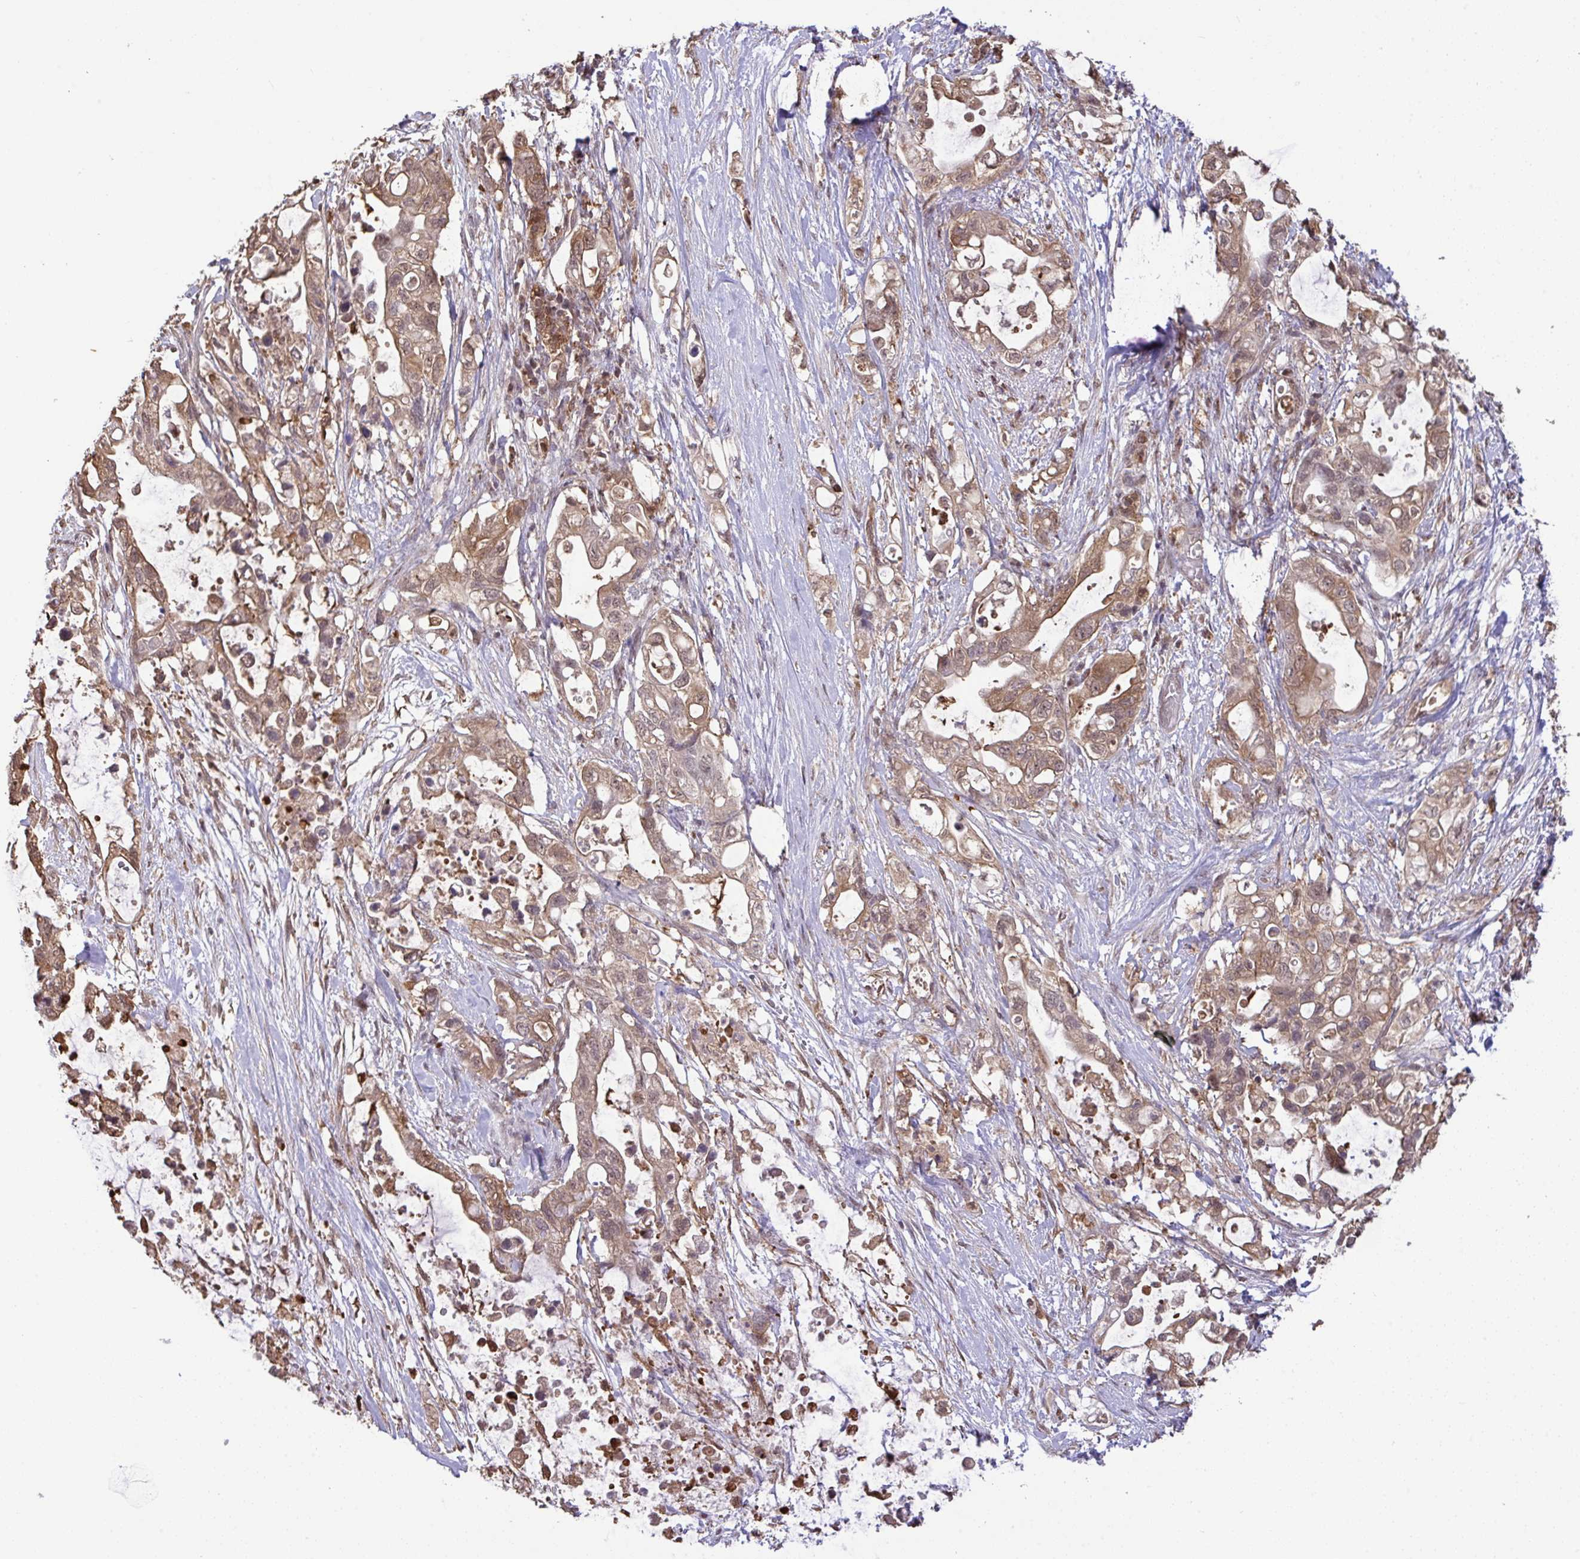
{"staining": {"intensity": "moderate", "quantity": ">75%", "location": "cytoplasmic/membranous,nuclear"}, "tissue": "pancreatic cancer", "cell_type": "Tumor cells", "image_type": "cancer", "snomed": [{"axis": "morphology", "description": "Adenocarcinoma, NOS"}, {"axis": "topography", "description": "Pancreas"}], "caption": "Immunohistochemistry staining of pancreatic cancer (adenocarcinoma), which reveals medium levels of moderate cytoplasmic/membranous and nuclear staining in approximately >75% of tumor cells indicating moderate cytoplasmic/membranous and nuclear protein expression. The staining was performed using DAB (3,3'-diaminobenzidine) (brown) for protein detection and nuclei were counterstained in hematoxylin (blue).", "gene": "C12orf57", "patient": {"sex": "female", "age": 72}}